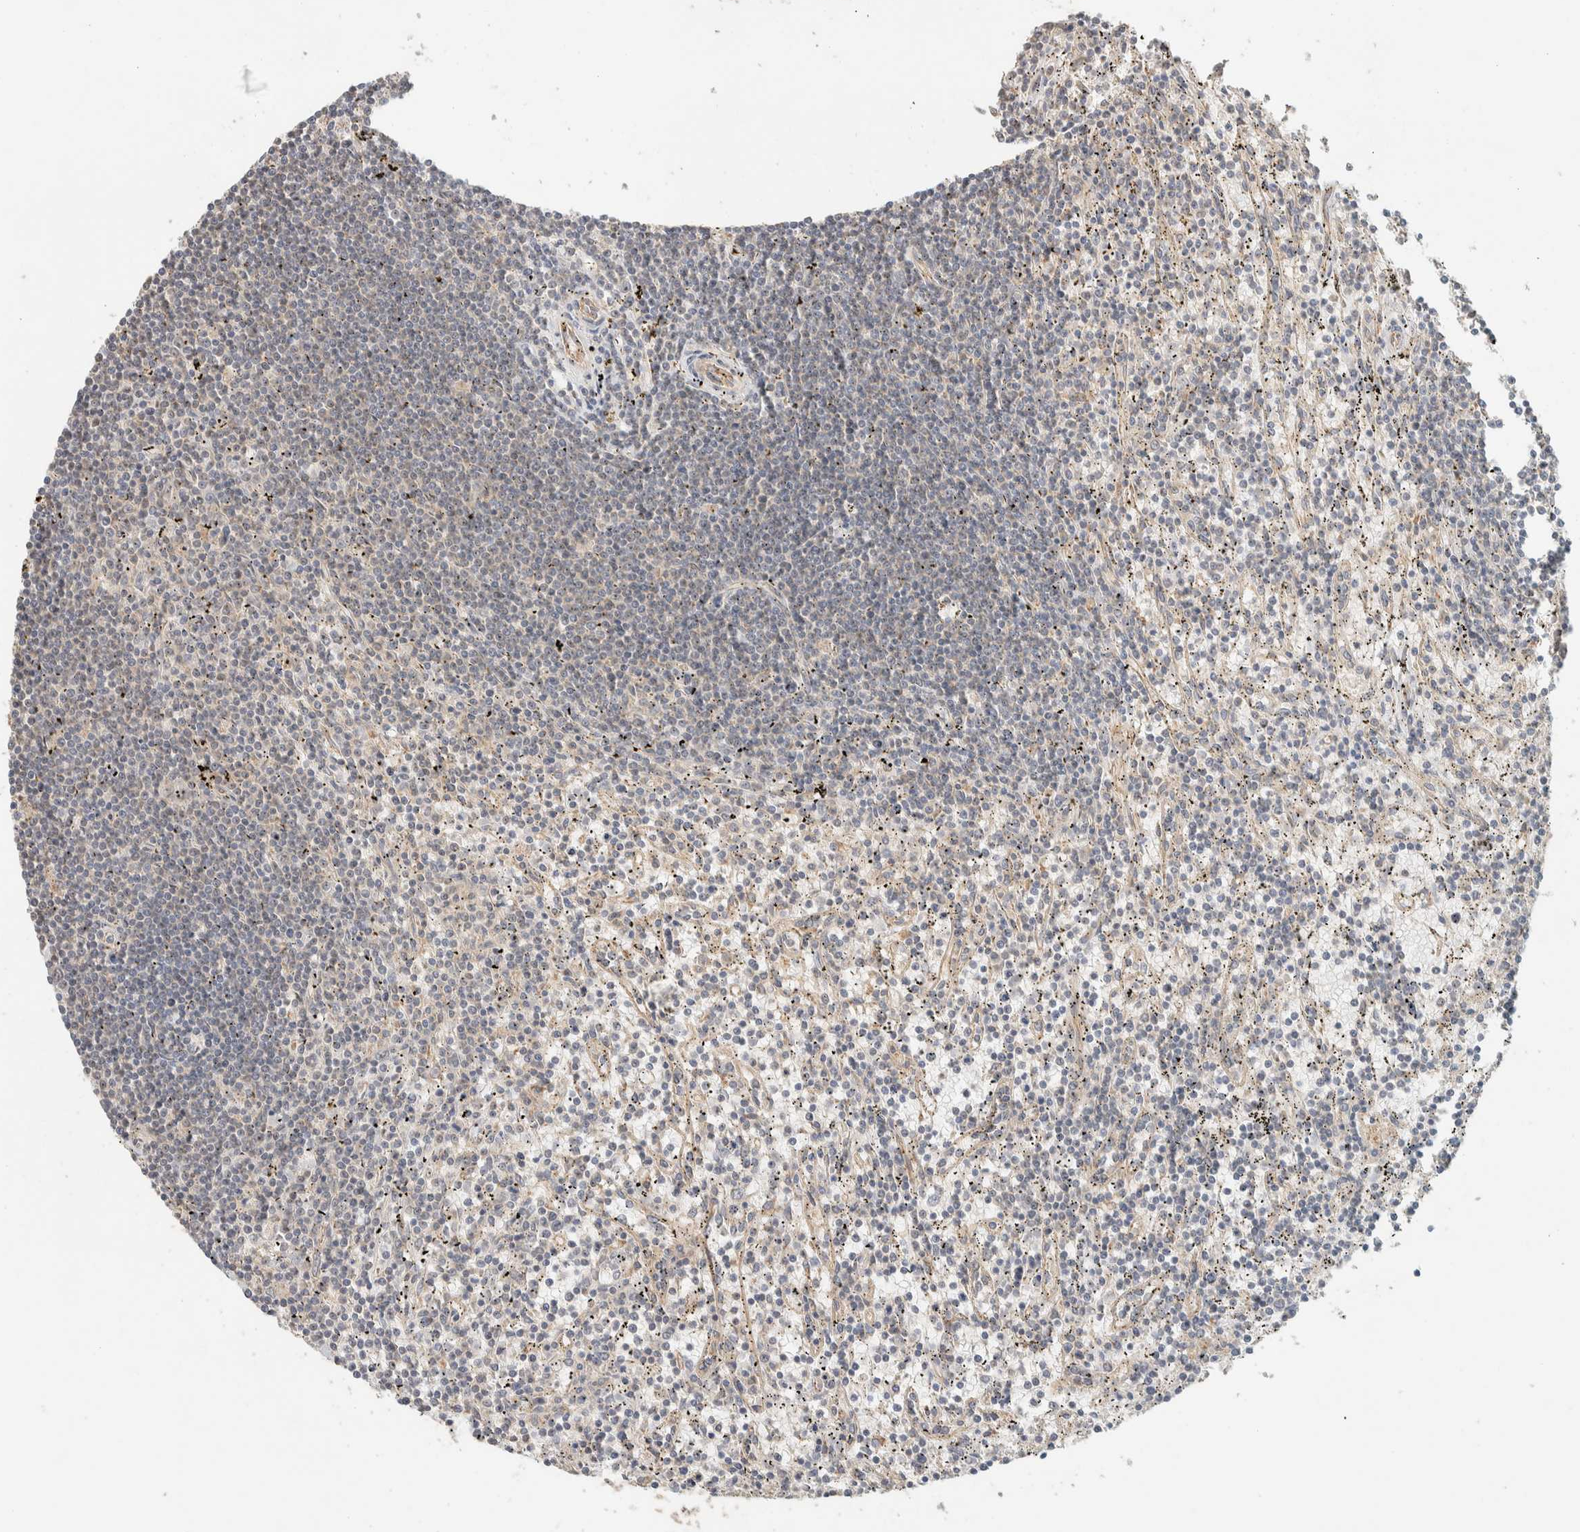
{"staining": {"intensity": "negative", "quantity": "none", "location": "none"}, "tissue": "lymphoma", "cell_type": "Tumor cells", "image_type": "cancer", "snomed": [{"axis": "morphology", "description": "Malignant lymphoma, non-Hodgkin's type, Low grade"}, {"axis": "topography", "description": "Spleen"}], "caption": "Tumor cells are negative for protein expression in human lymphoma.", "gene": "PDE7B", "patient": {"sex": "male", "age": 76}}